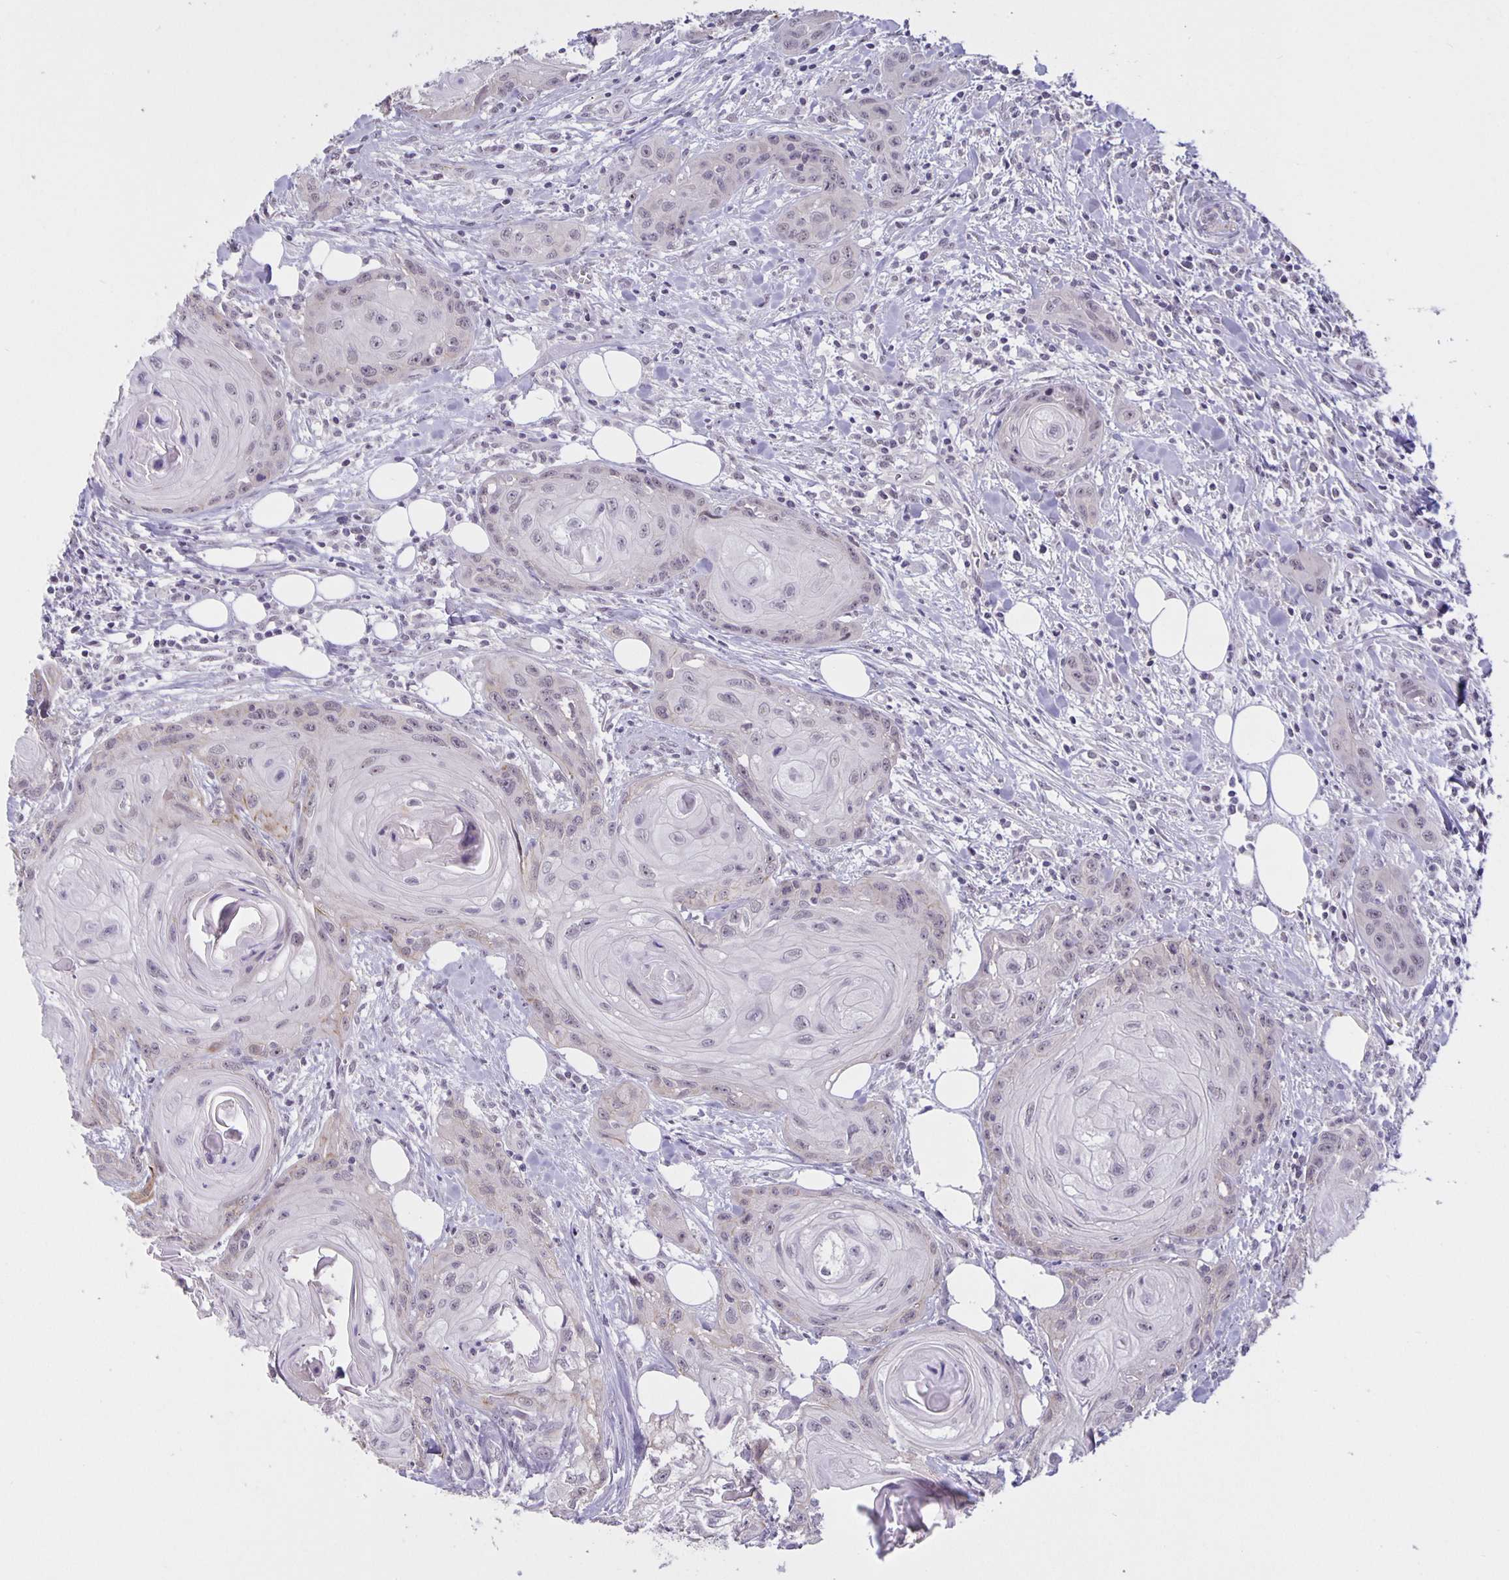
{"staining": {"intensity": "negative", "quantity": "none", "location": "none"}, "tissue": "head and neck cancer", "cell_type": "Tumor cells", "image_type": "cancer", "snomed": [{"axis": "morphology", "description": "Squamous cell carcinoma, NOS"}, {"axis": "topography", "description": "Oral tissue"}, {"axis": "topography", "description": "Head-Neck"}], "caption": "Tumor cells show no significant expression in head and neck cancer (squamous cell carcinoma).", "gene": "ARVCF", "patient": {"sex": "male", "age": 58}}